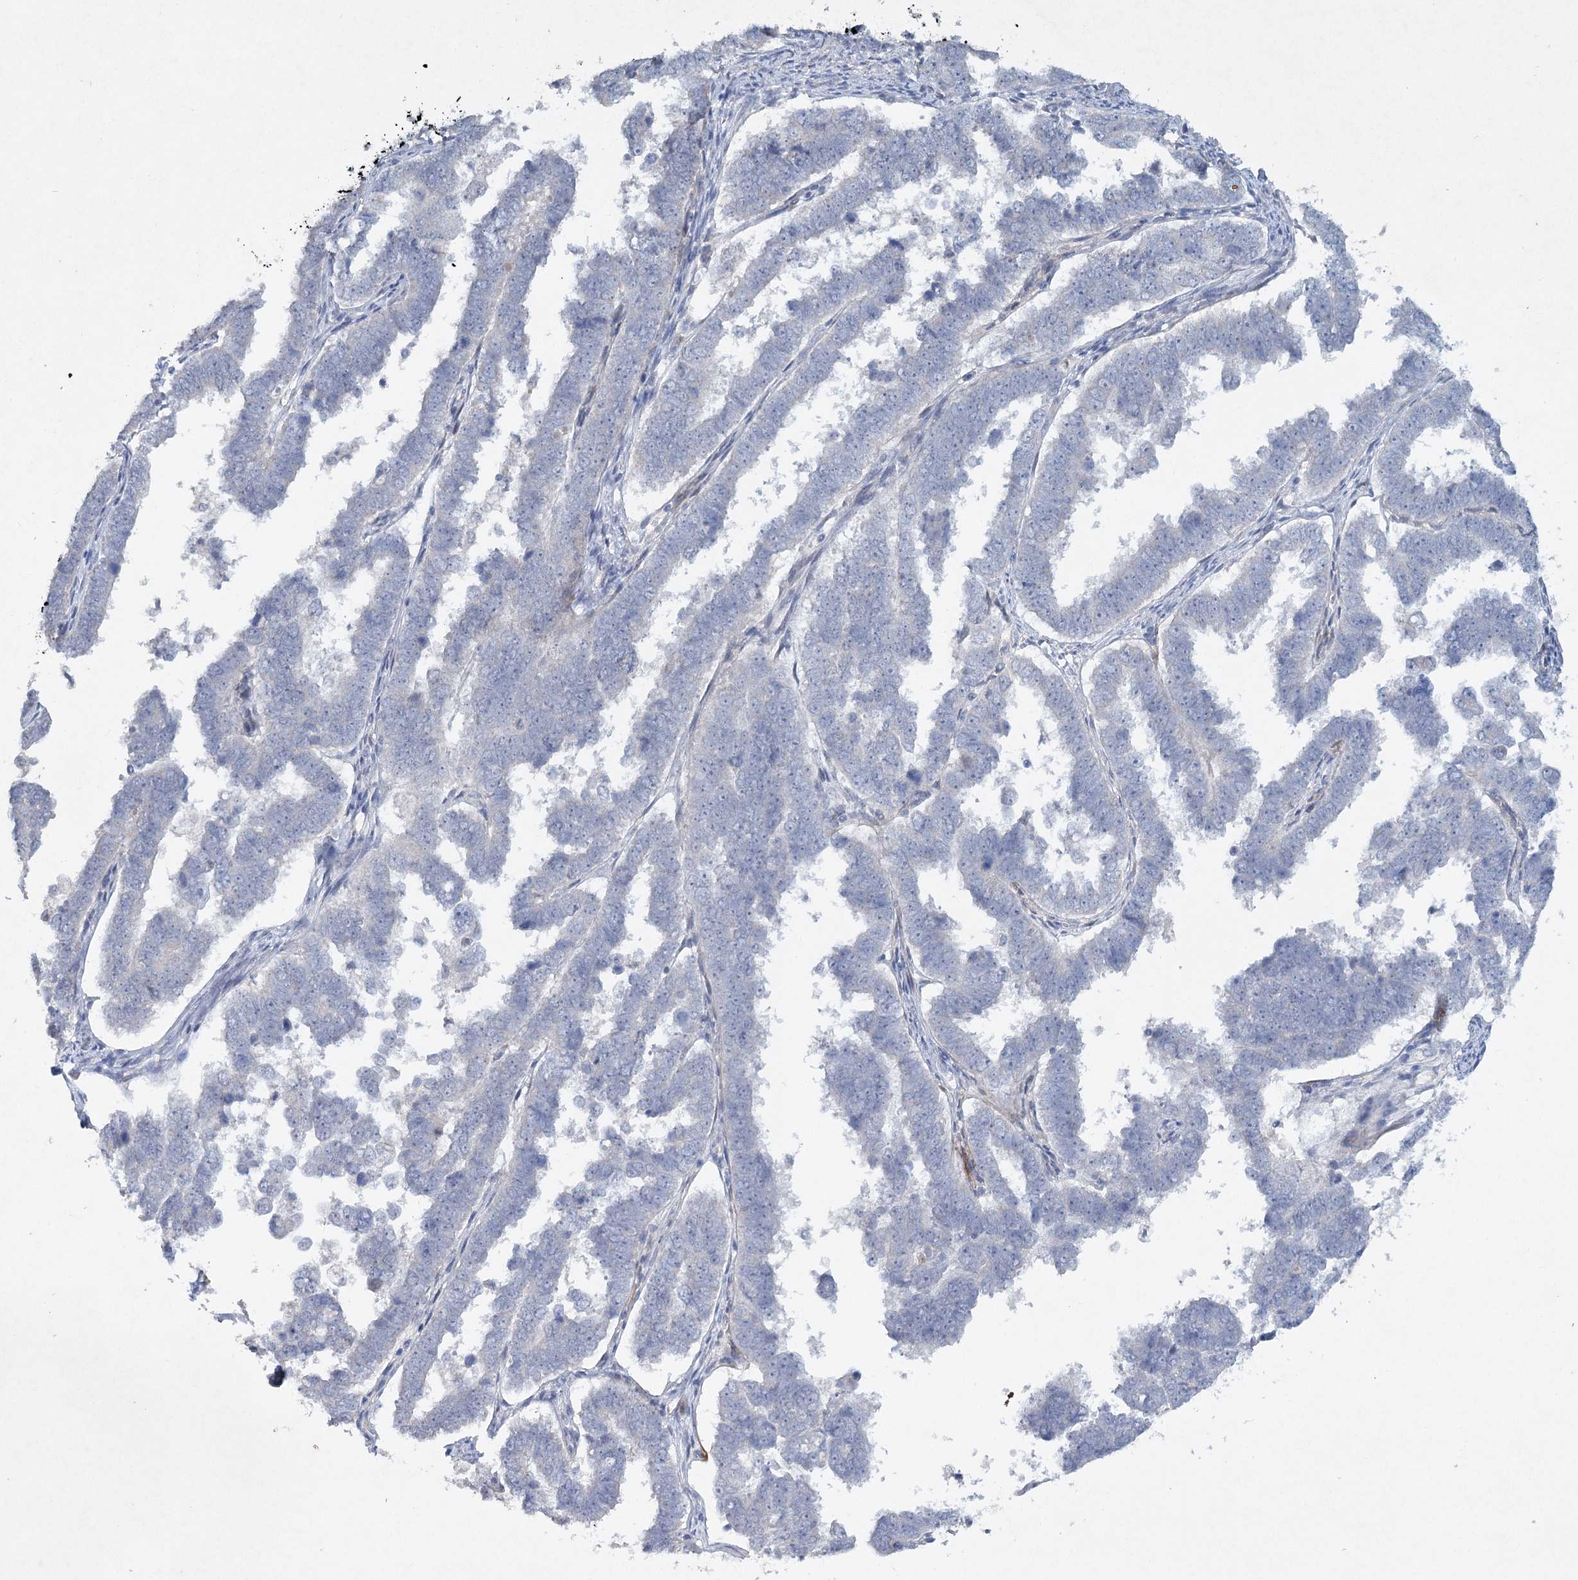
{"staining": {"intensity": "negative", "quantity": "none", "location": "none"}, "tissue": "endometrial cancer", "cell_type": "Tumor cells", "image_type": "cancer", "snomed": [{"axis": "morphology", "description": "Adenocarcinoma, NOS"}, {"axis": "topography", "description": "Endometrium"}], "caption": "The photomicrograph exhibits no staining of tumor cells in endometrial cancer (adenocarcinoma).", "gene": "RFX6", "patient": {"sex": "female", "age": 75}}